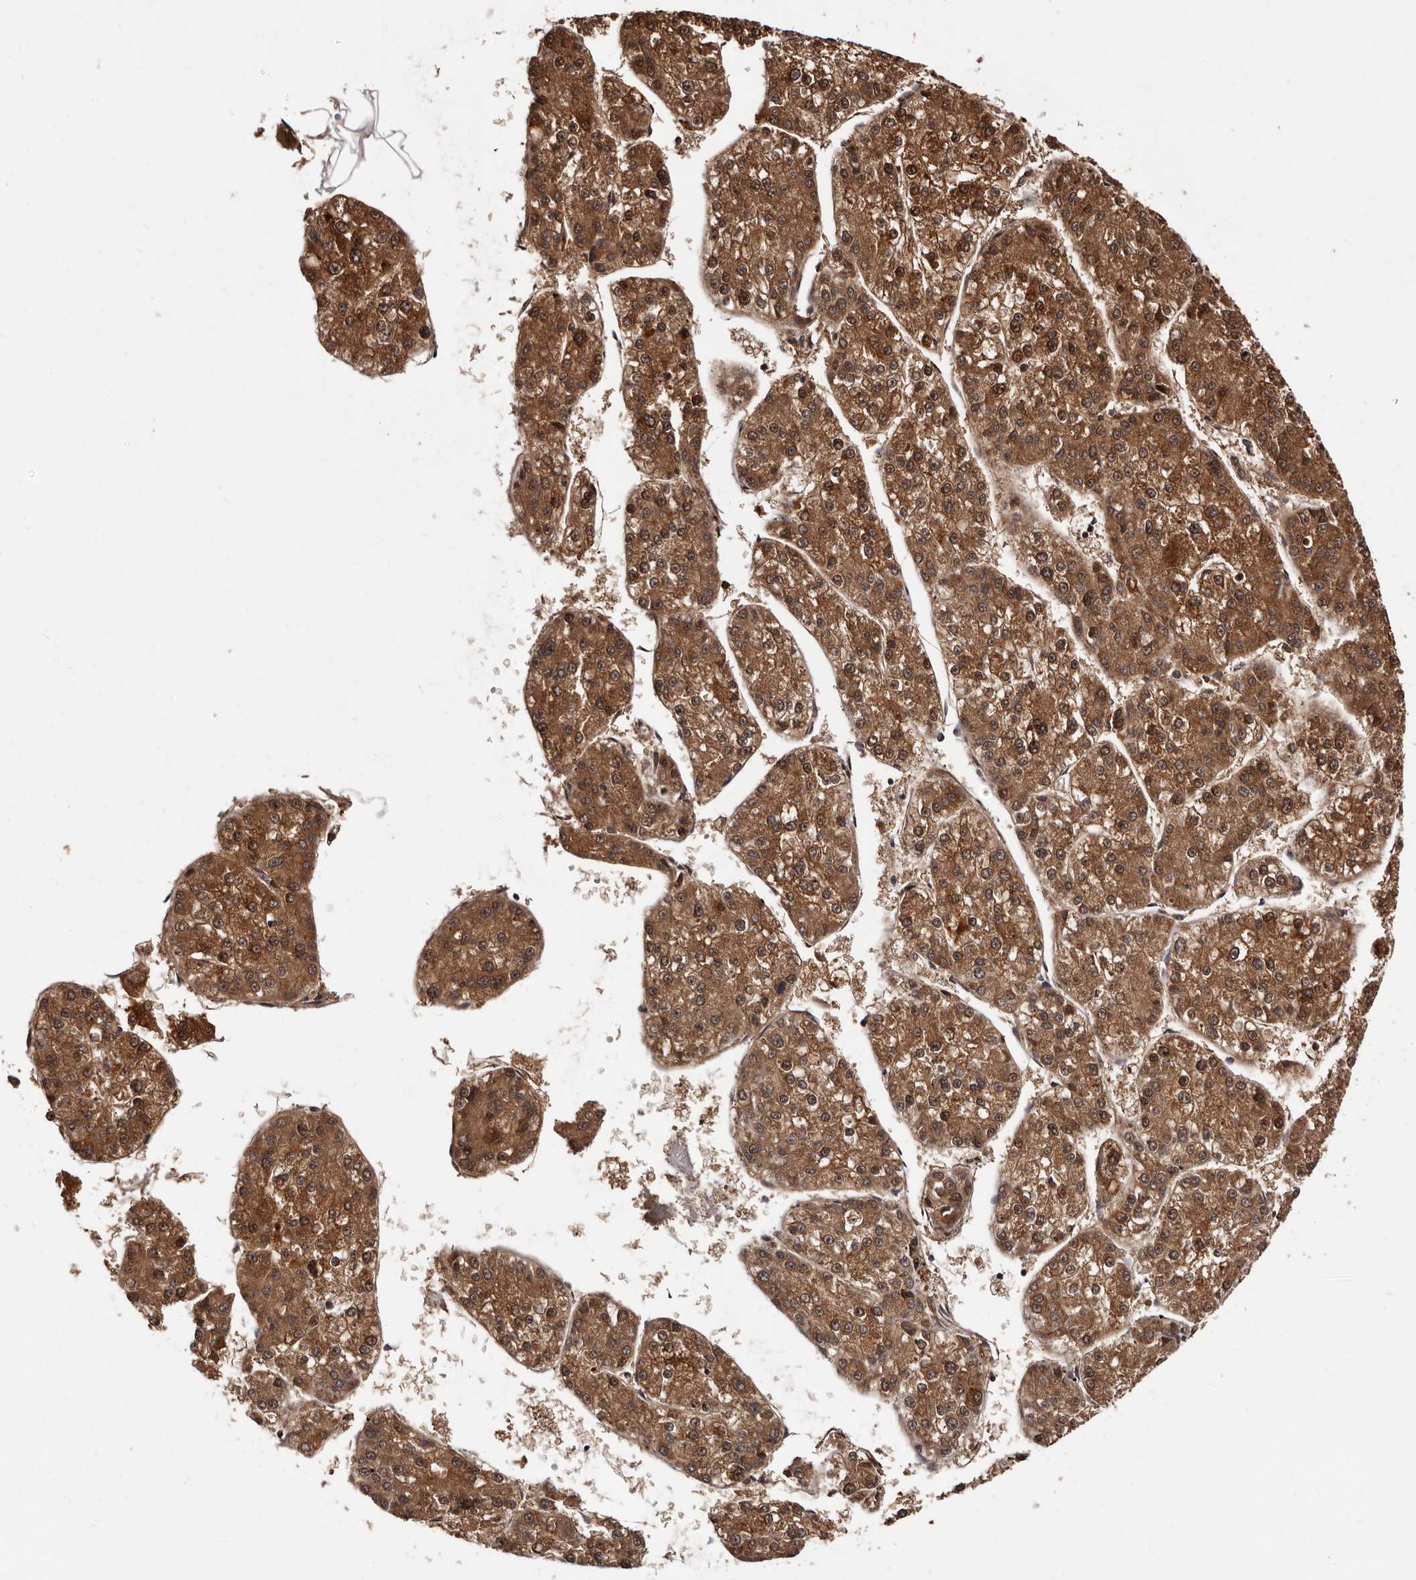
{"staining": {"intensity": "moderate", "quantity": ">75%", "location": "cytoplasmic/membranous"}, "tissue": "liver cancer", "cell_type": "Tumor cells", "image_type": "cancer", "snomed": [{"axis": "morphology", "description": "Carcinoma, Hepatocellular, NOS"}, {"axis": "topography", "description": "Liver"}], "caption": "Human liver cancer (hepatocellular carcinoma) stained with a brown dye shows moderate cytoplasmic/membranous positive expression in about >75% of tumor cells.", "gene": "DNPH1", "patient": {"sex": "female", "age": 73}}